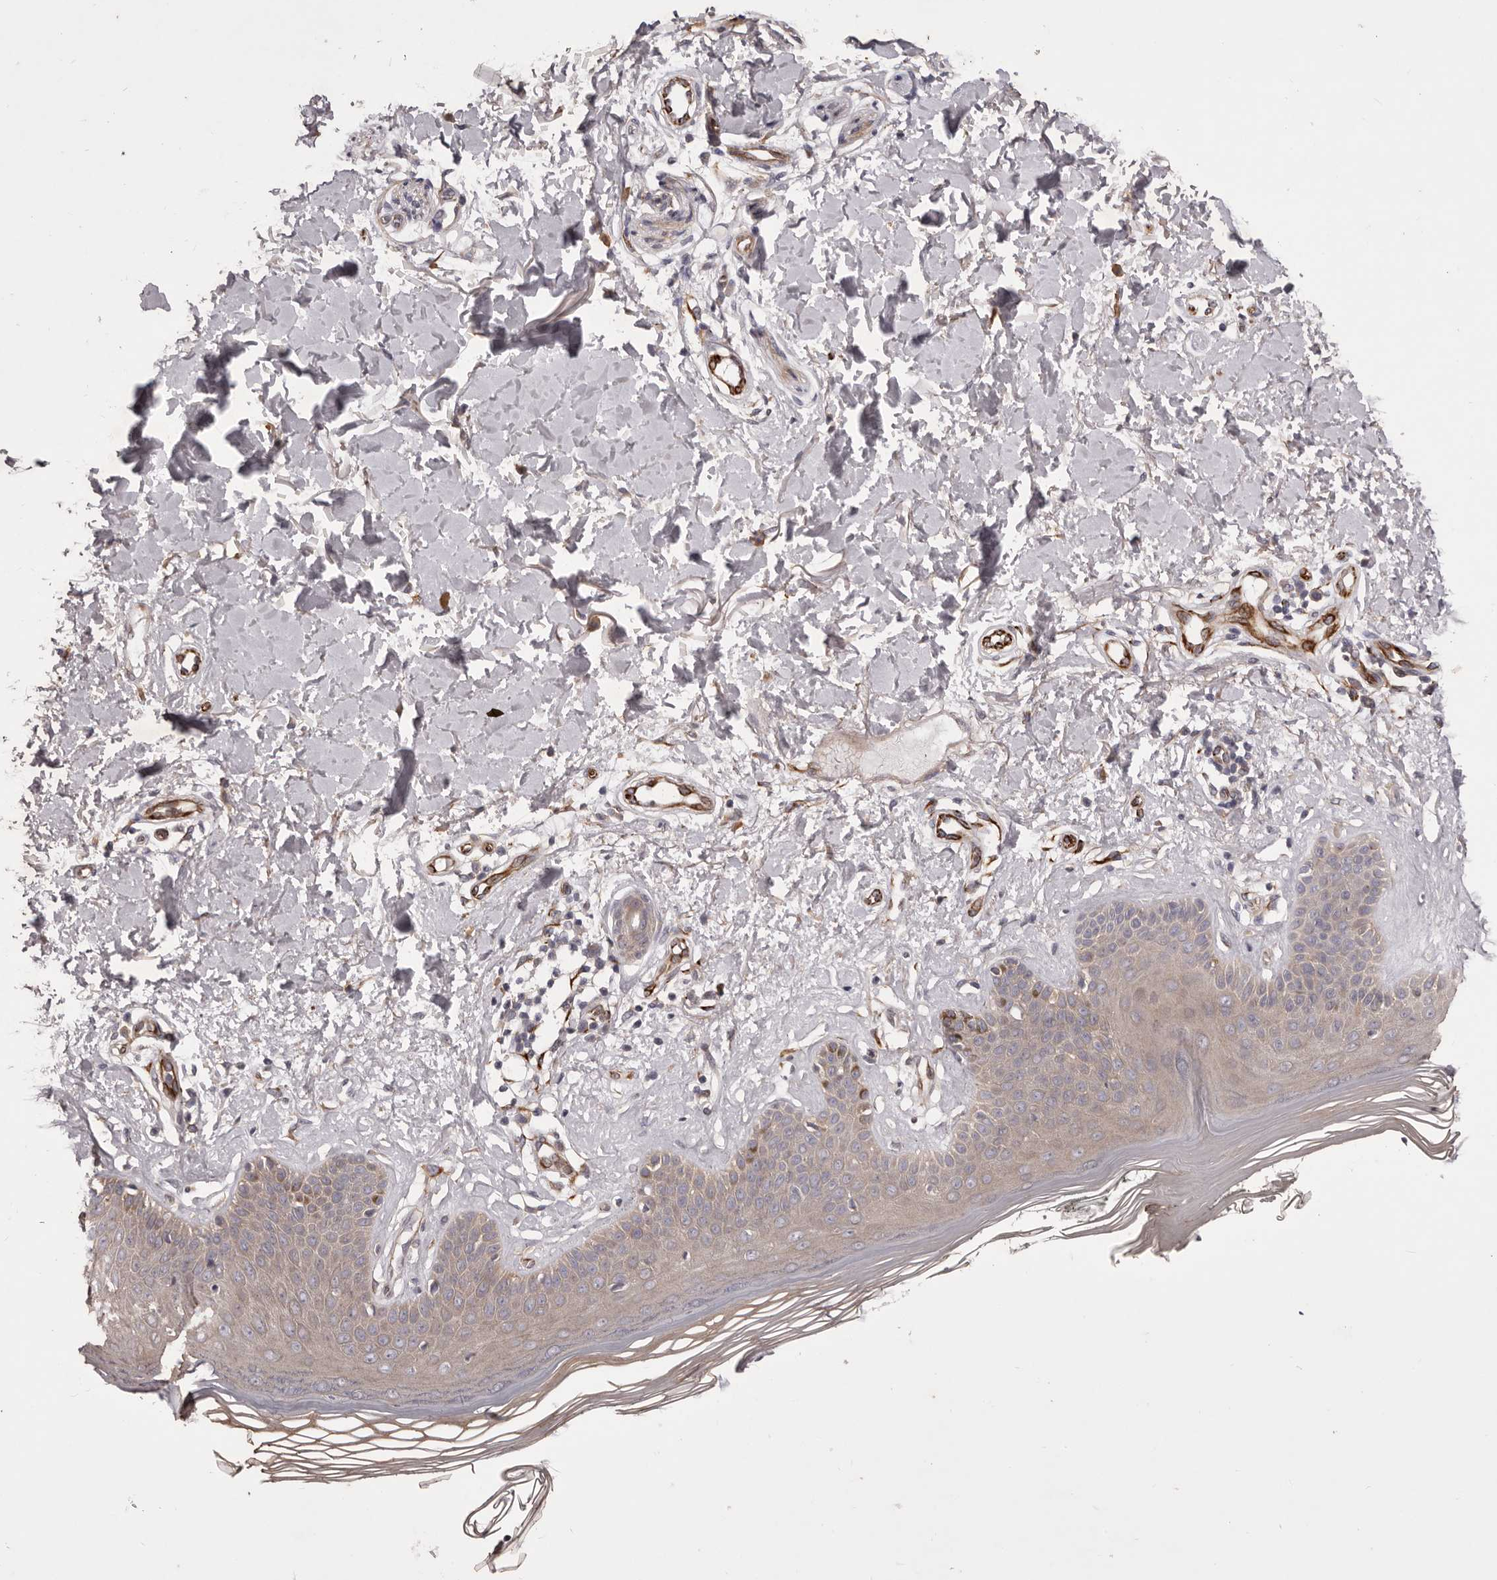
{"staining": {"intensity": "moderate", "quantity": ">75%", "location": "cytoplasmic/membranous"}, "tissue": "skin", "cell_type": "Fibroblasts", "image_type": "normal", "snomed": [{"axis": "morphology", "description": "Normal tissue, NOS"}, {"axis": "topography", "description": "Skin"}], "caption": "The micrograph displays staining of unremarkable skin, revealing moderate cytoplasmic/membranous protein staining (brown color) within fibroblasts.", "gene": "PNRC1", "patient": {"sex": "female", "age": 64}}